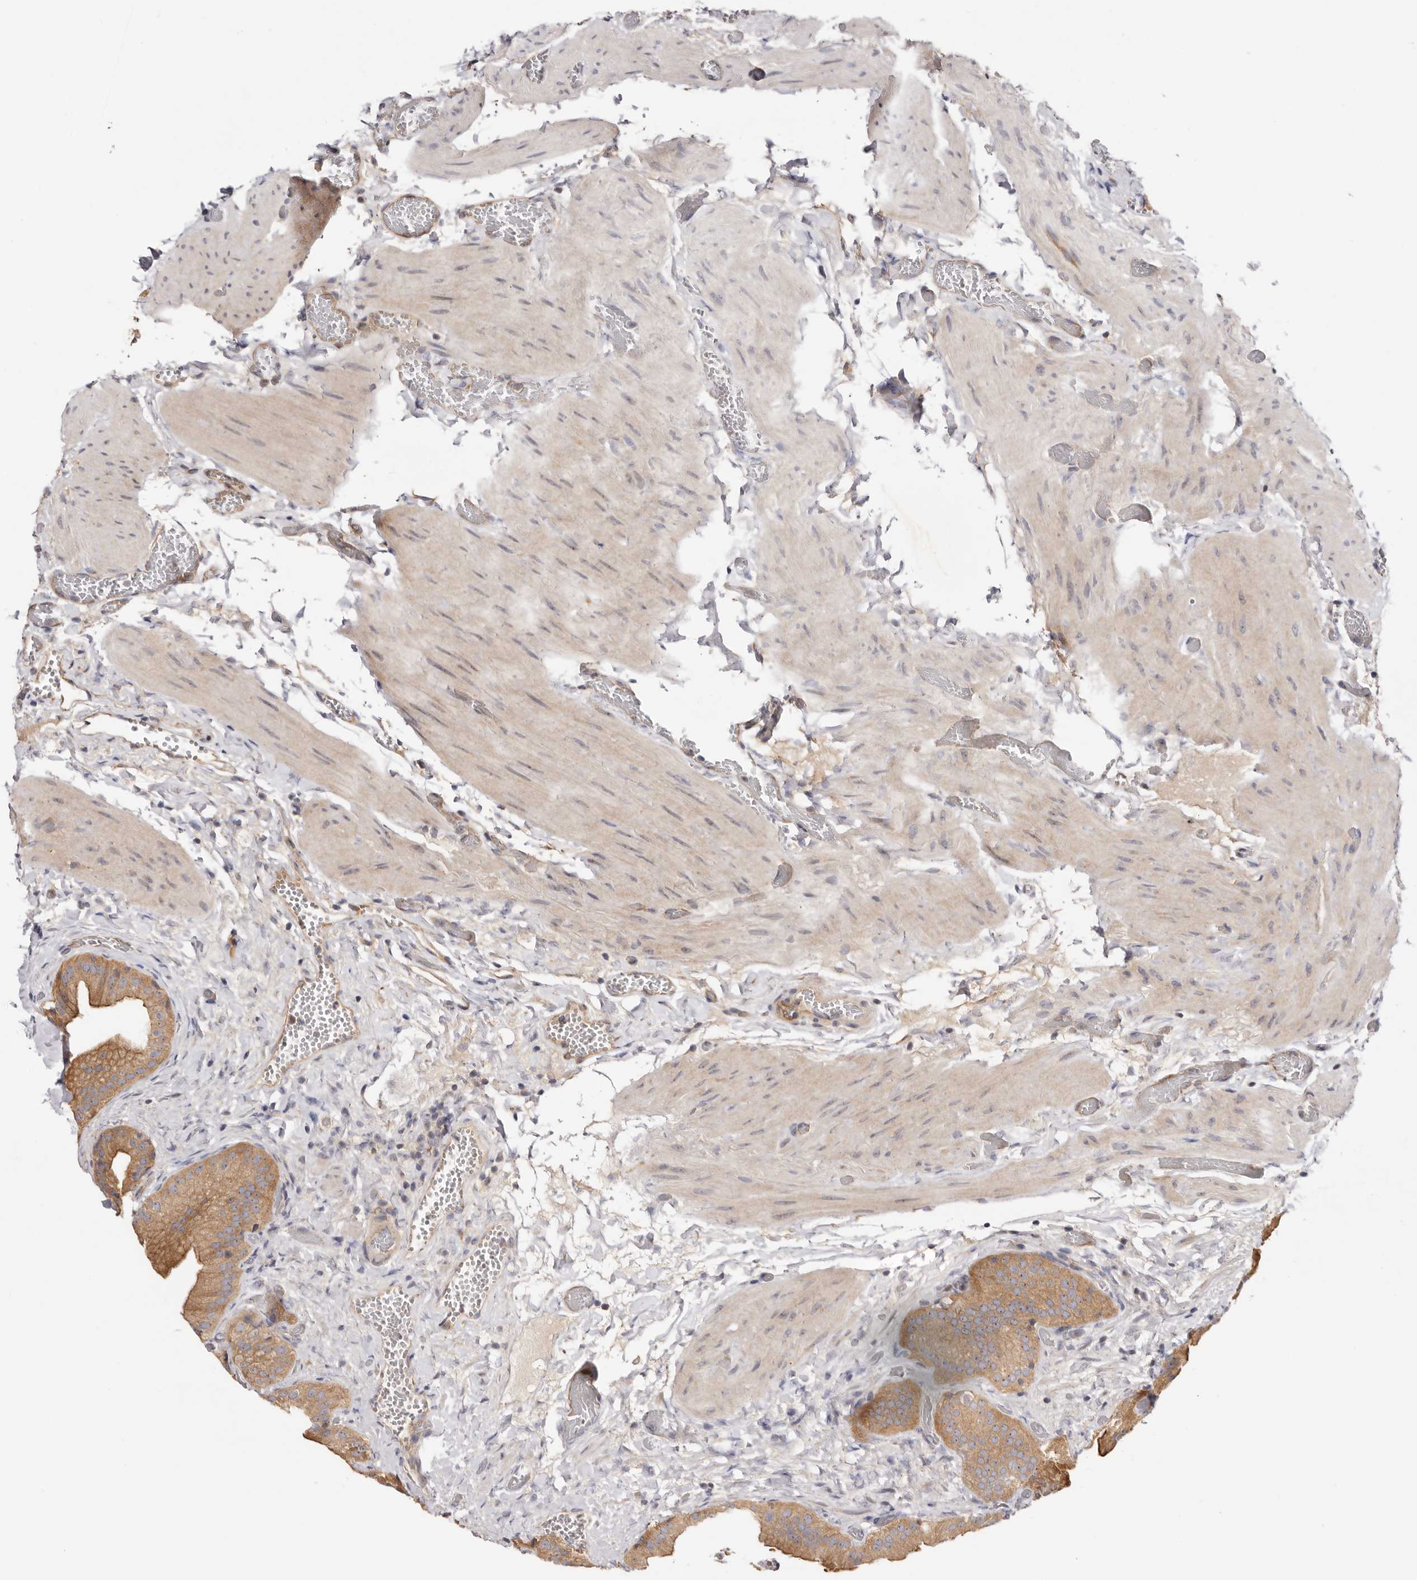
{"staining": {"intensity": "moderate", "quantity": ">75%", "location": "cytoplasmic/membranous,nuclear"}, "tissue": "gallbladder", "cell_type": "Glandular cells", "image_type": "normal", "snomed": [{"axis": "morphology", "description": "Normal tissue, NOS"}, {"axis": "topography", "description": "Gallbladder"}], "caption": "Immunohistochemistry micrograph of normal gallbladder: human gallbladder stained using immunohistochemistry reveals medium levels of moderate protein expression localized specifically in the cytoplasmic/membranous,nuclear of glandular cells, appearing as a cytoplasmic/membranous,nuclear brown color.", "gene": "PANK4", "patient": {"sex": "female", "age": 64}}